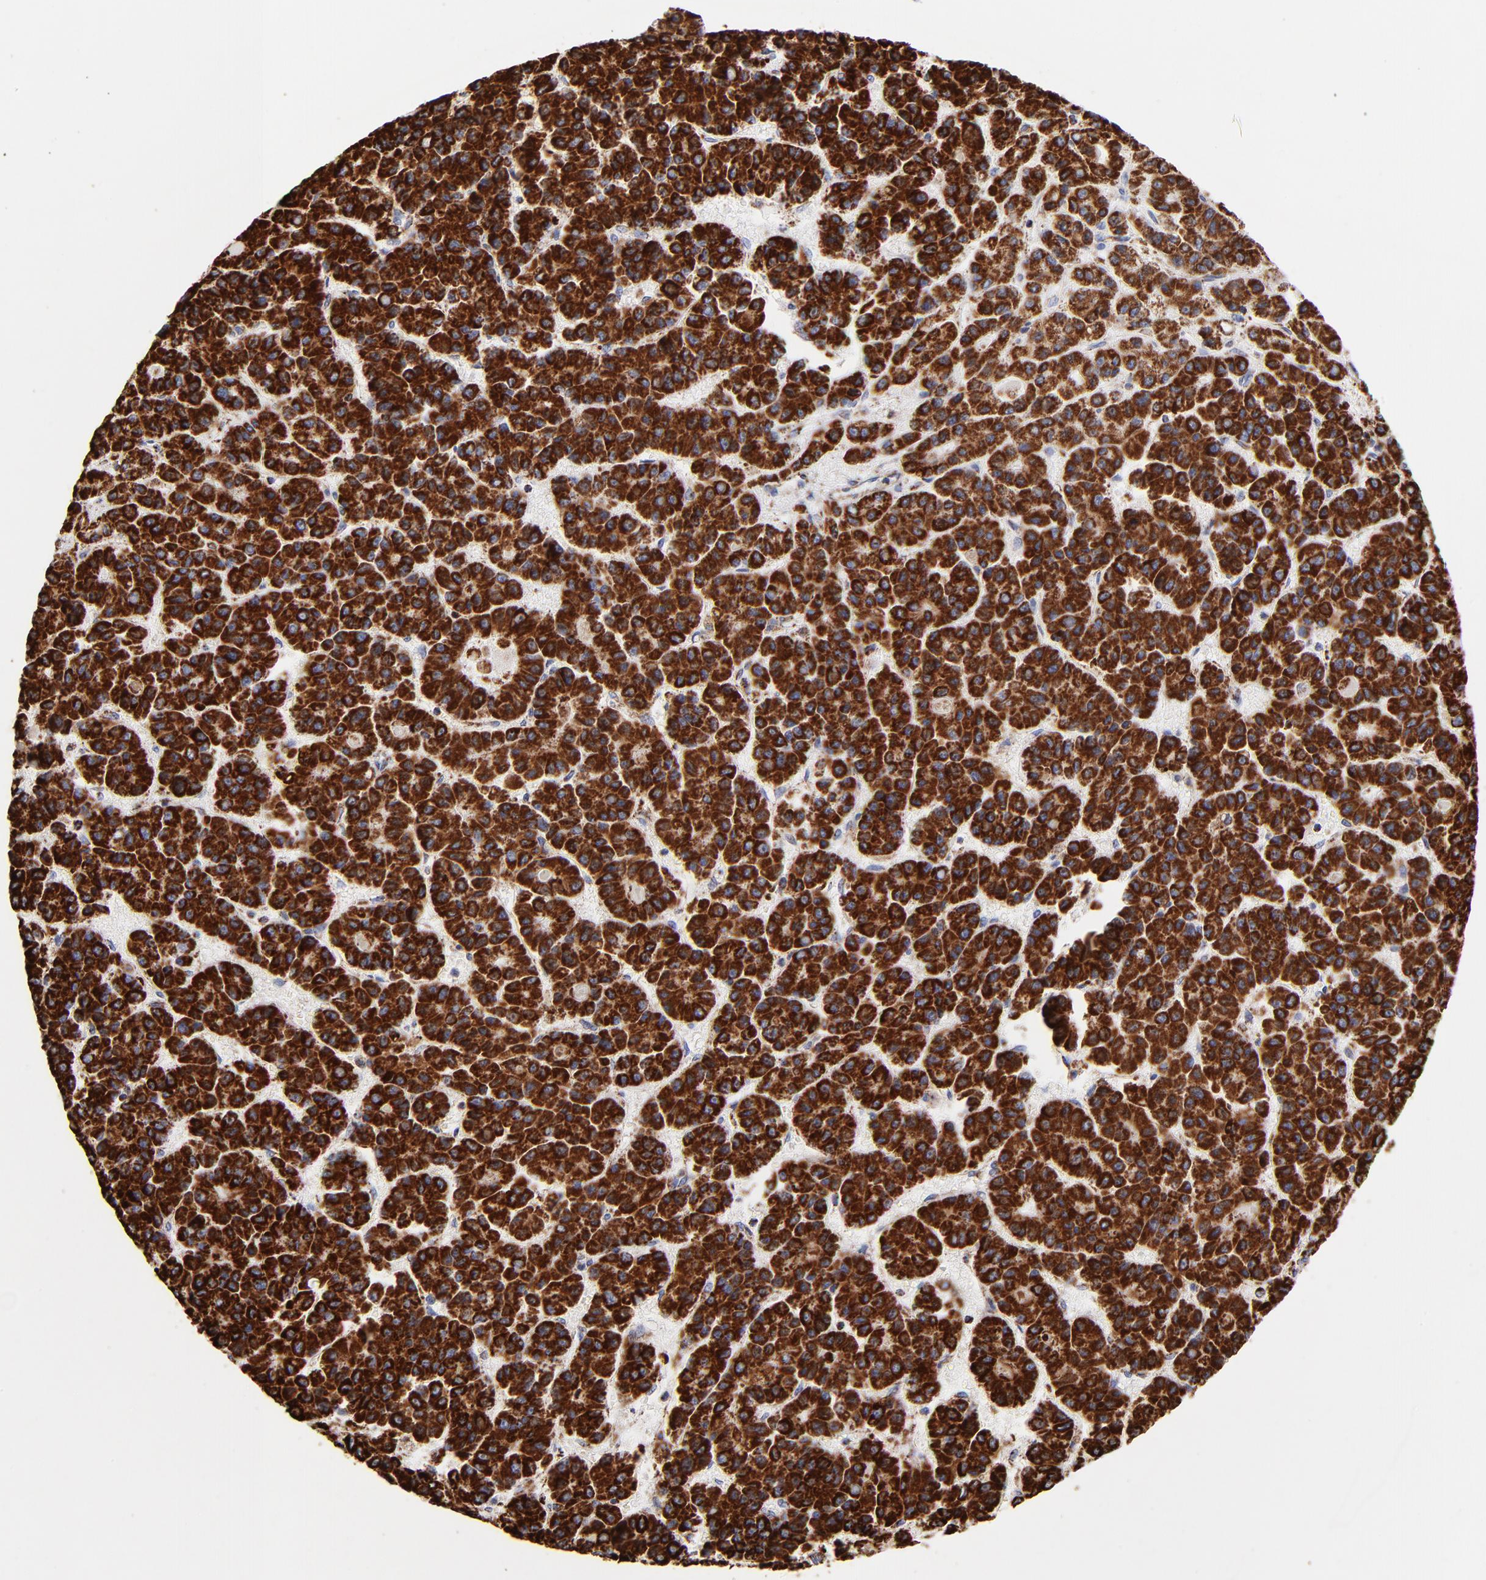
{"staining": {"intensity": "strong", "quantity": ">75%", "location": "cytoplasmic/membranous"}, "tissue": "liver cancer", "cell_type": "Tumor cells", "image_type": "cancer", "snomed": [{"axis": "morphology", "description": "Carcinoma, Hepatocellular, NOS"}, {"axis": "topography", "description": "Liver"}], "caption": "DAB immunohistochemical staining of human hepatocellular carcinoma (liver) demonstrates strong cytoplasmic/membranous protein positivity in approximately >75% of tumor cells. Immunohistochemistry (ihc) stains the protein in brown and the nuclei are stained blue.", "gene": "PHB1", "patient": {"sex": "male", "age": 70}}